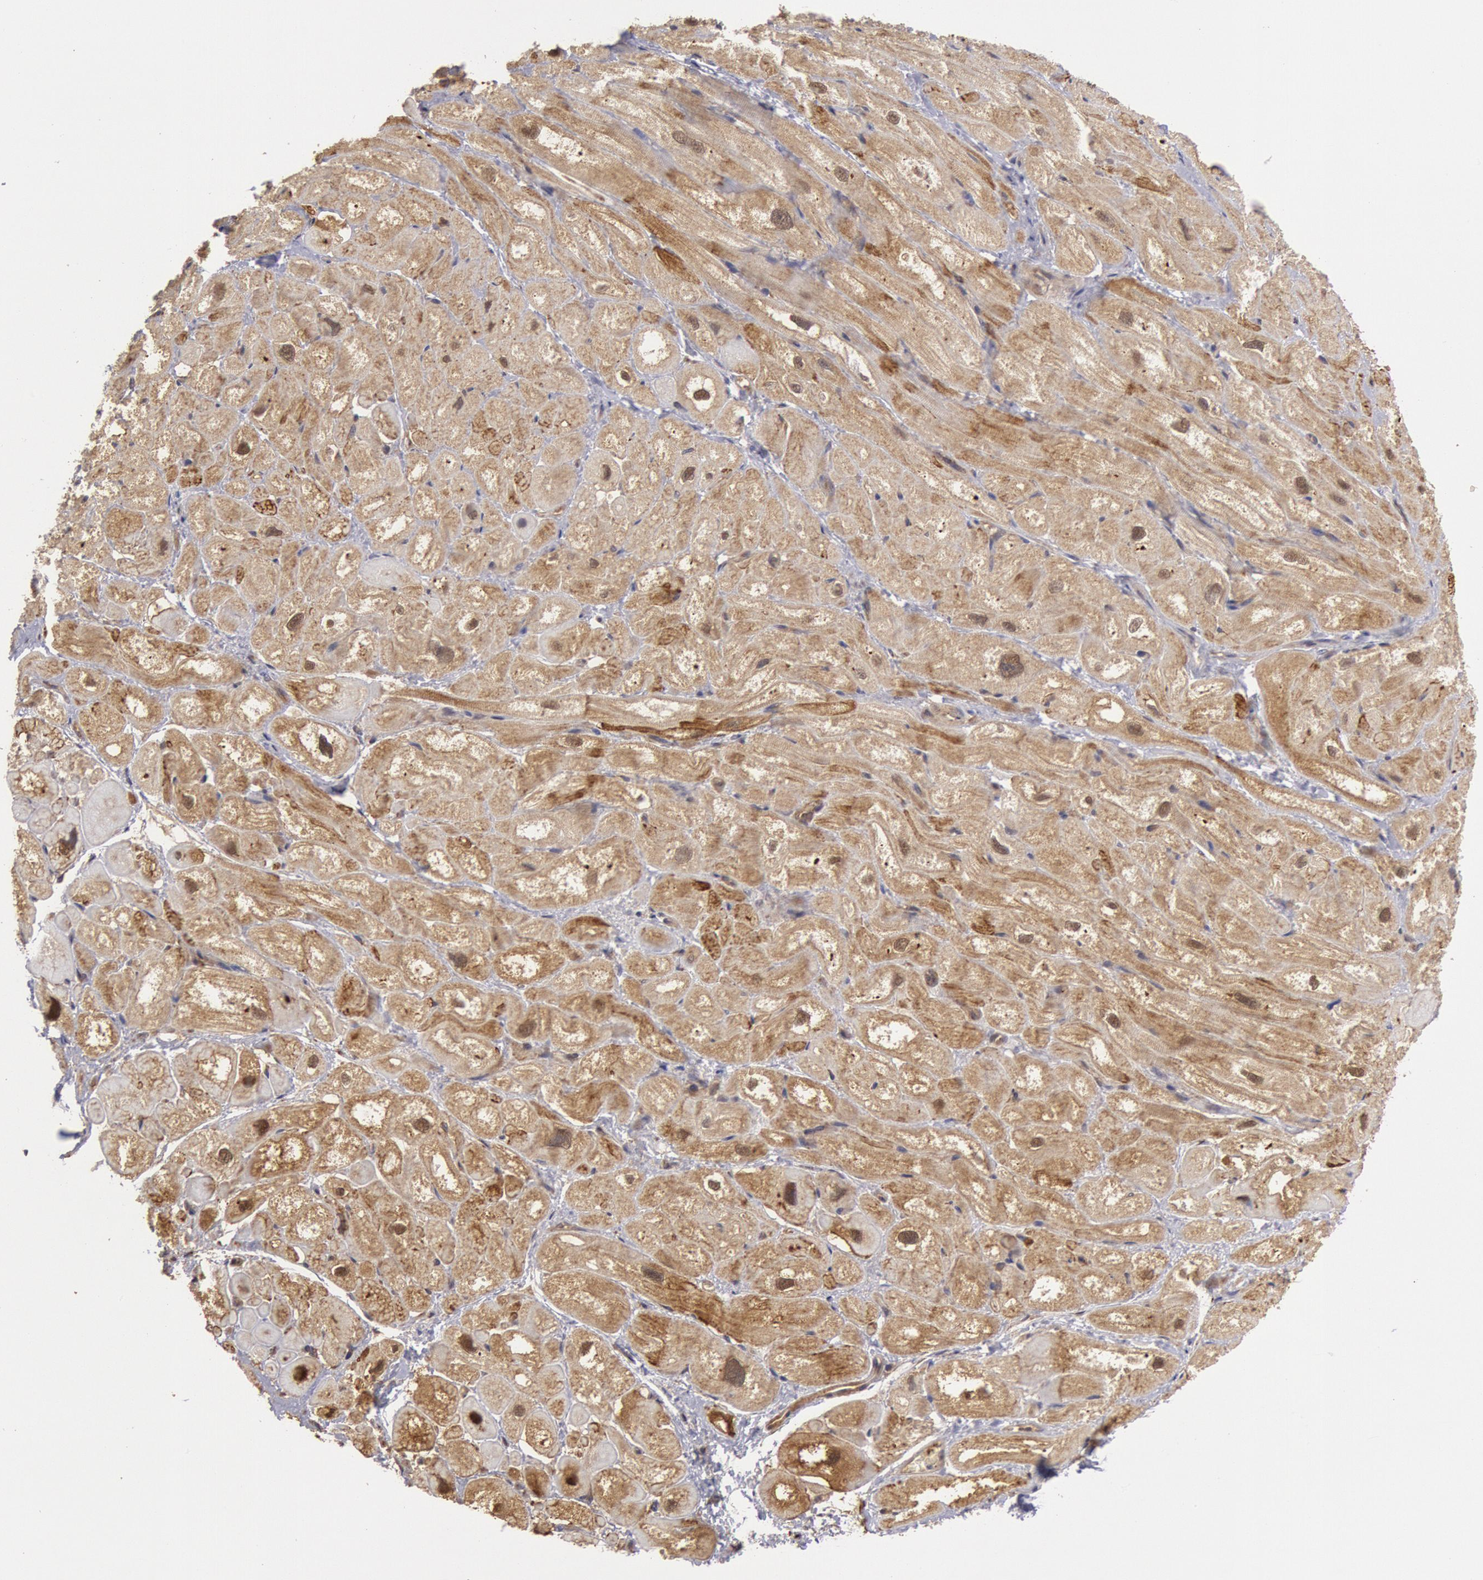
{"staining": {"intensity": "moderate", "quantity": ">75%", "location": "cytoplasmic/membranous,nuclear"}, "tissue": "heart muscle", "cell_type": "Cardiomyocytes", "image_type": "normal", "snomed": [{"axis": "morphology", "description": "Normal tissue, NOS"}, {"axis": "topography", "description": "Heart"}], "caption": "A medium amount of moderate cytoplasmic/membranous,nuclear expression is appreciated in about >75% of cardiomyocytes in benign heart muscle.", "gene": "USP14", "patient": {"sex": "male", "age": 49}}